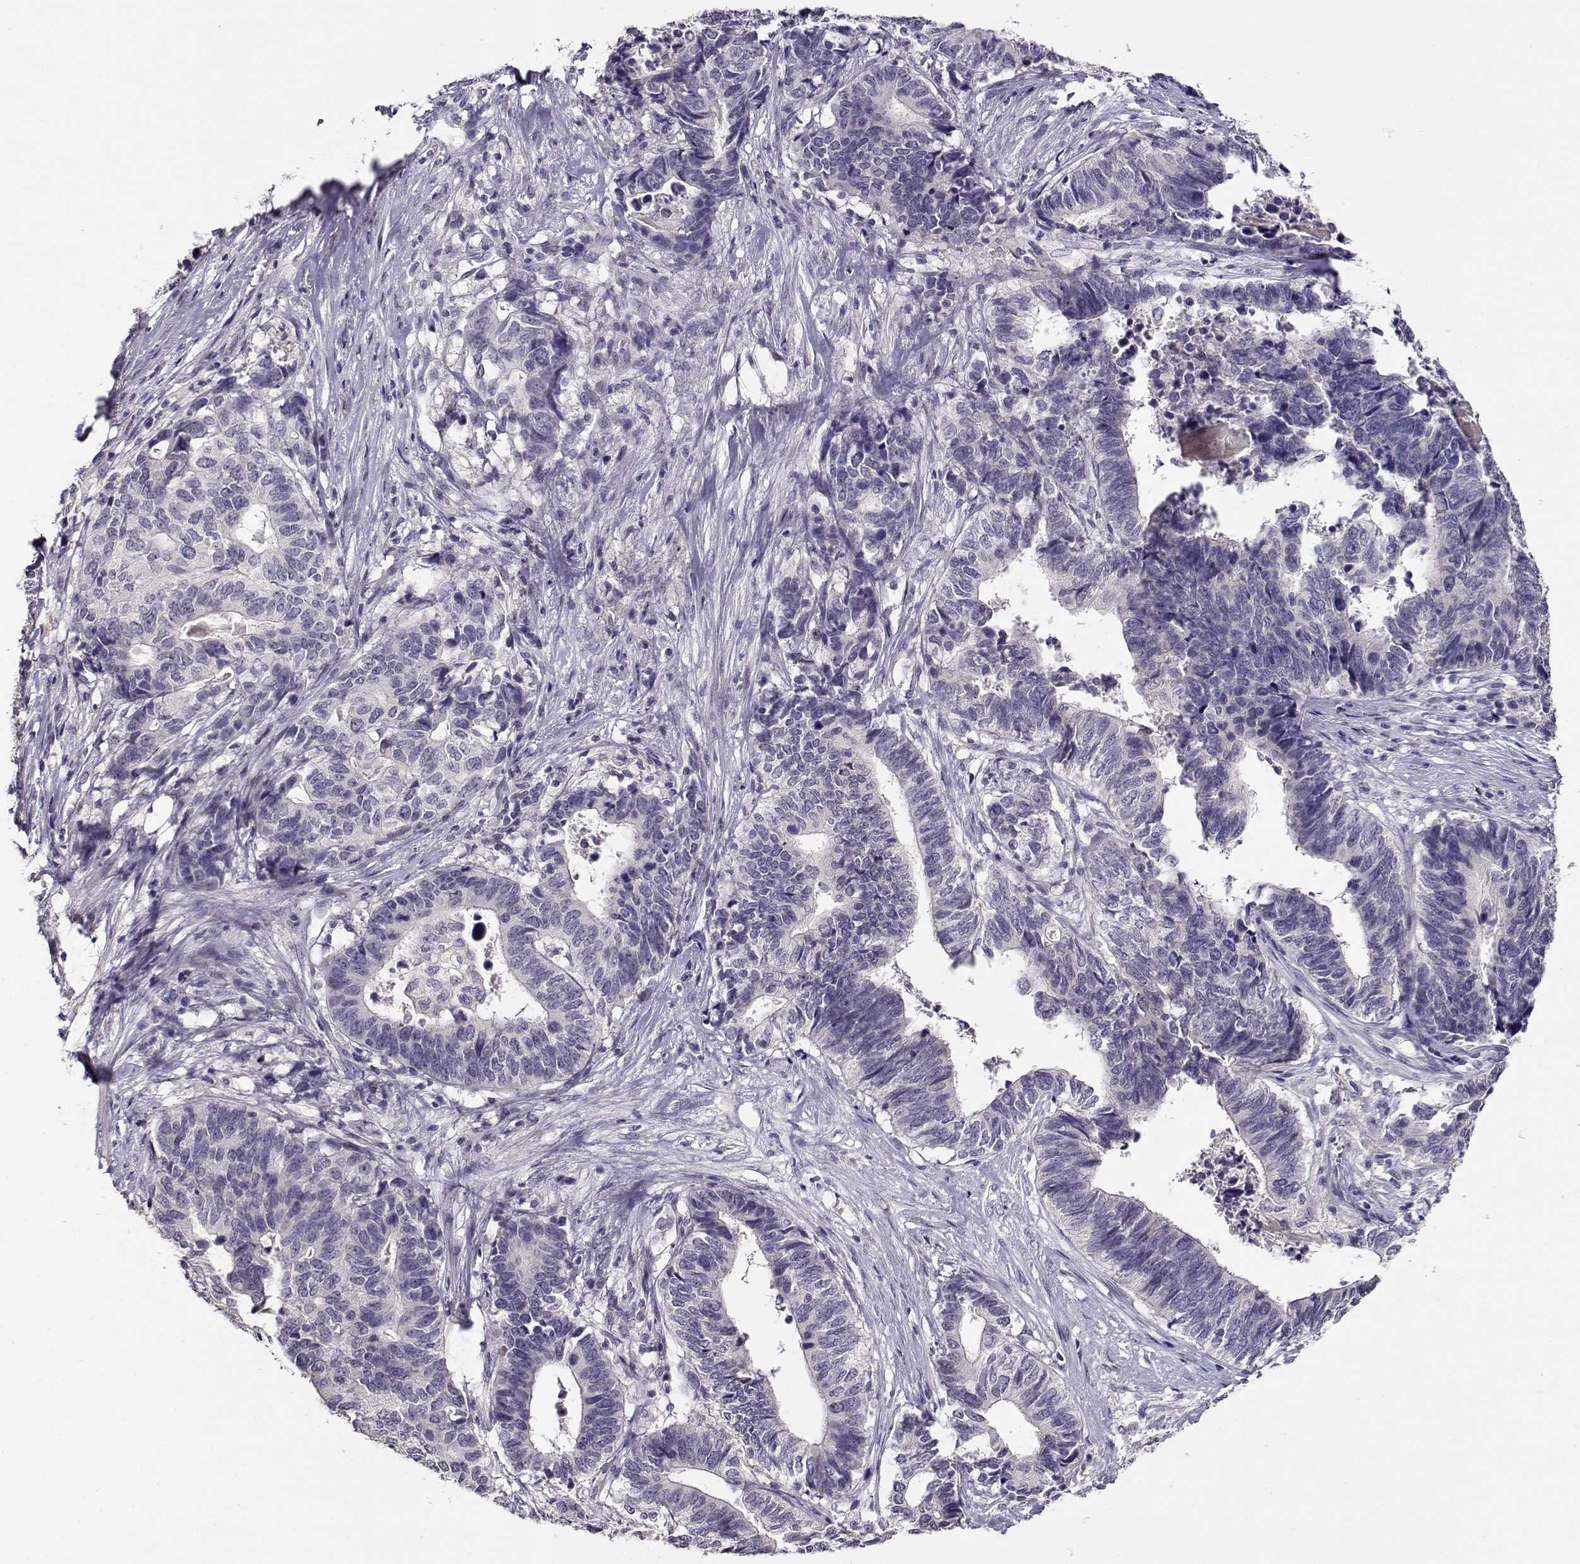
{"staining": {"intensity": "negative", "quantity": "none", "location": "none"}, "tissue": "stomach cancer", "cell_type": "Tumor cells", "image_type": "cancer", "snomed": [{"axis": "morphology", "description": "Adenocarcinoma, NOS"}, {"axis": "topography", "description": "Stomach, upper"}], "caption": "Immunohistochemistry of stomach adenocarcinoma shows no staining in tumor cells.", "gene": "RHOXF2", "patient": {"sex": "female", "age": 67}}